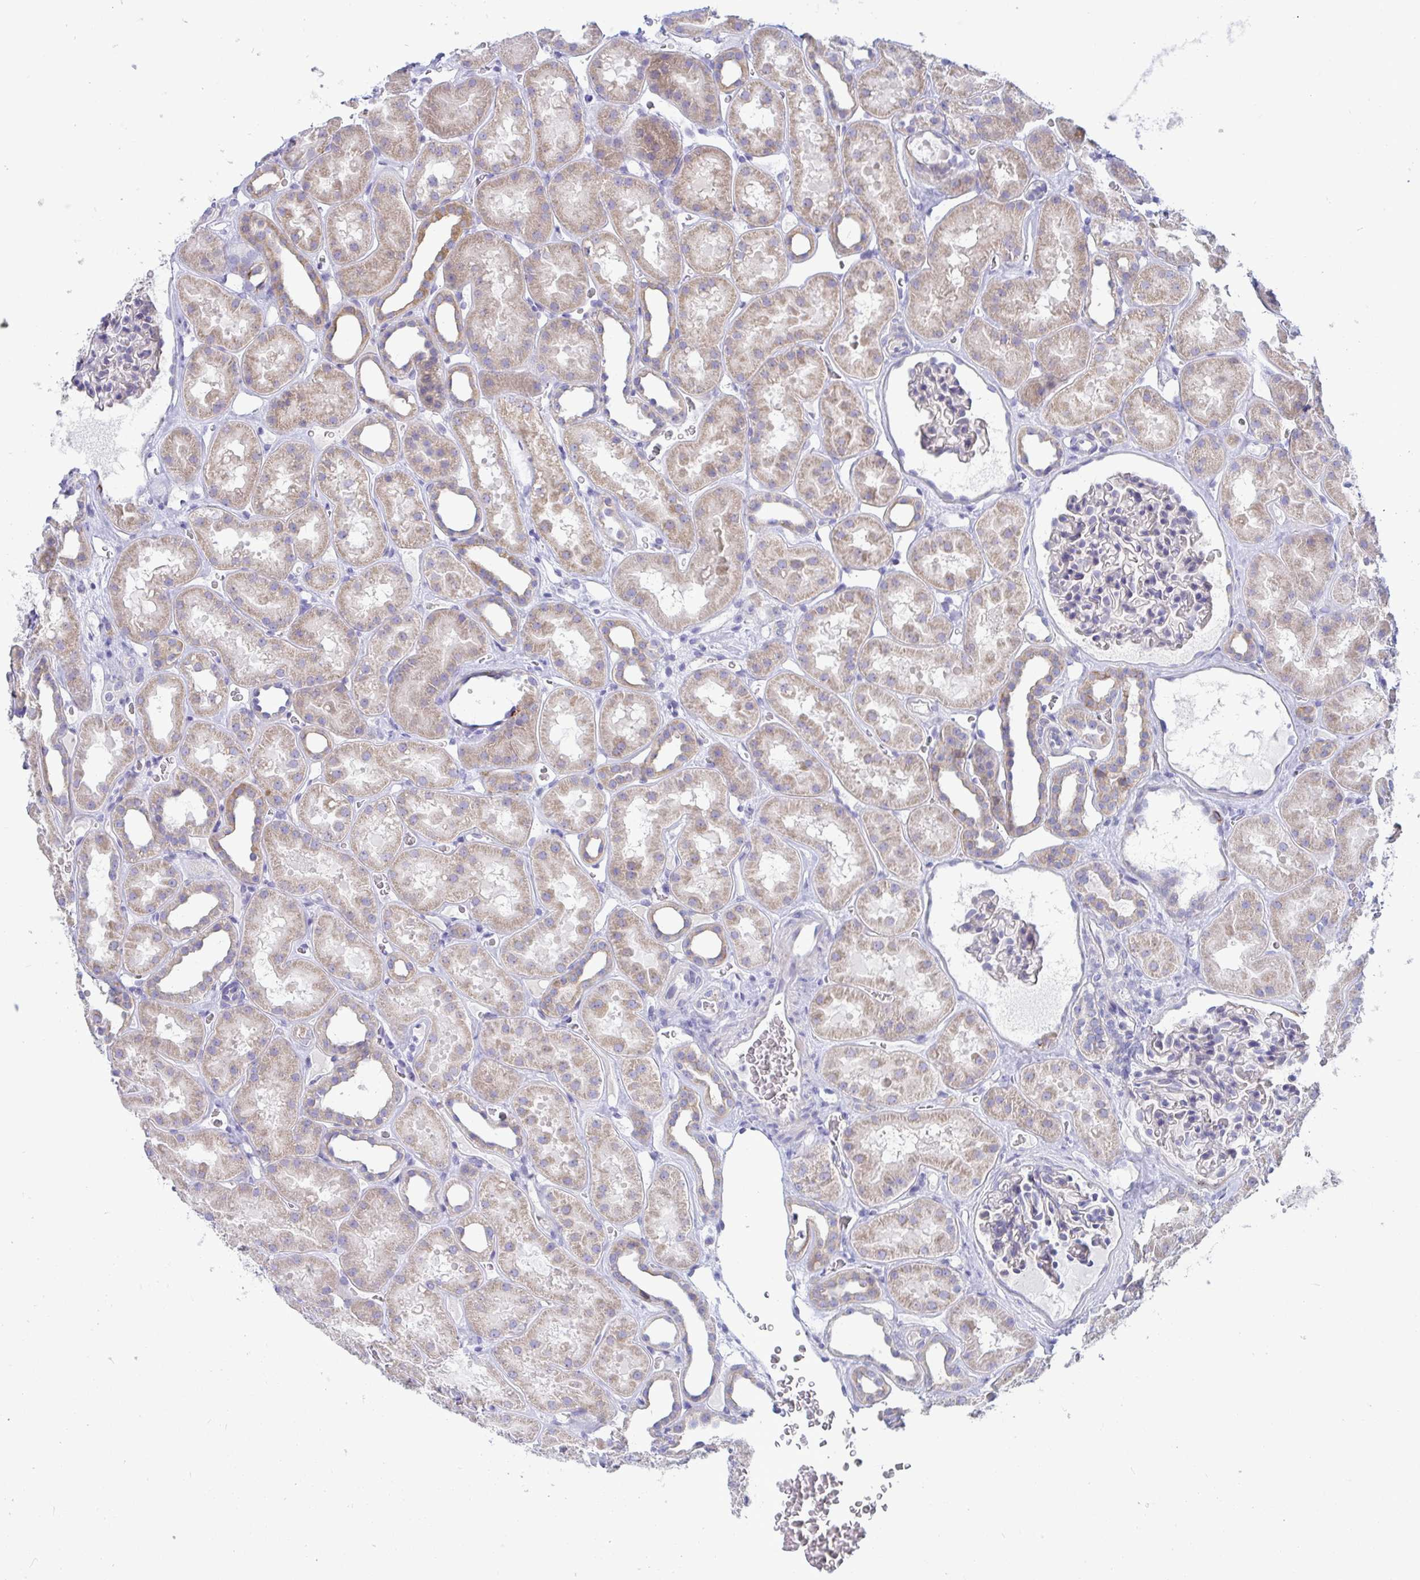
{"staining": {"intensity": "negative", "quantity": "none", "location": "none"}, "tissue": "kidney", "cell_type": "Cells in glomeruli", "image_type": "normal", "snomed": [{"axis": "morphology", "description": "Normal tissue, NOS"}, {"axis": "topography", "description": "Kidney"}], "caption": "Immunohistochemistry micrograph of normal kidney stained for a protein (brown), which shows no expression in cells in glomeruli.", "gene": "TAS2R38", "patient": {"sex": "female", "age": 41}}